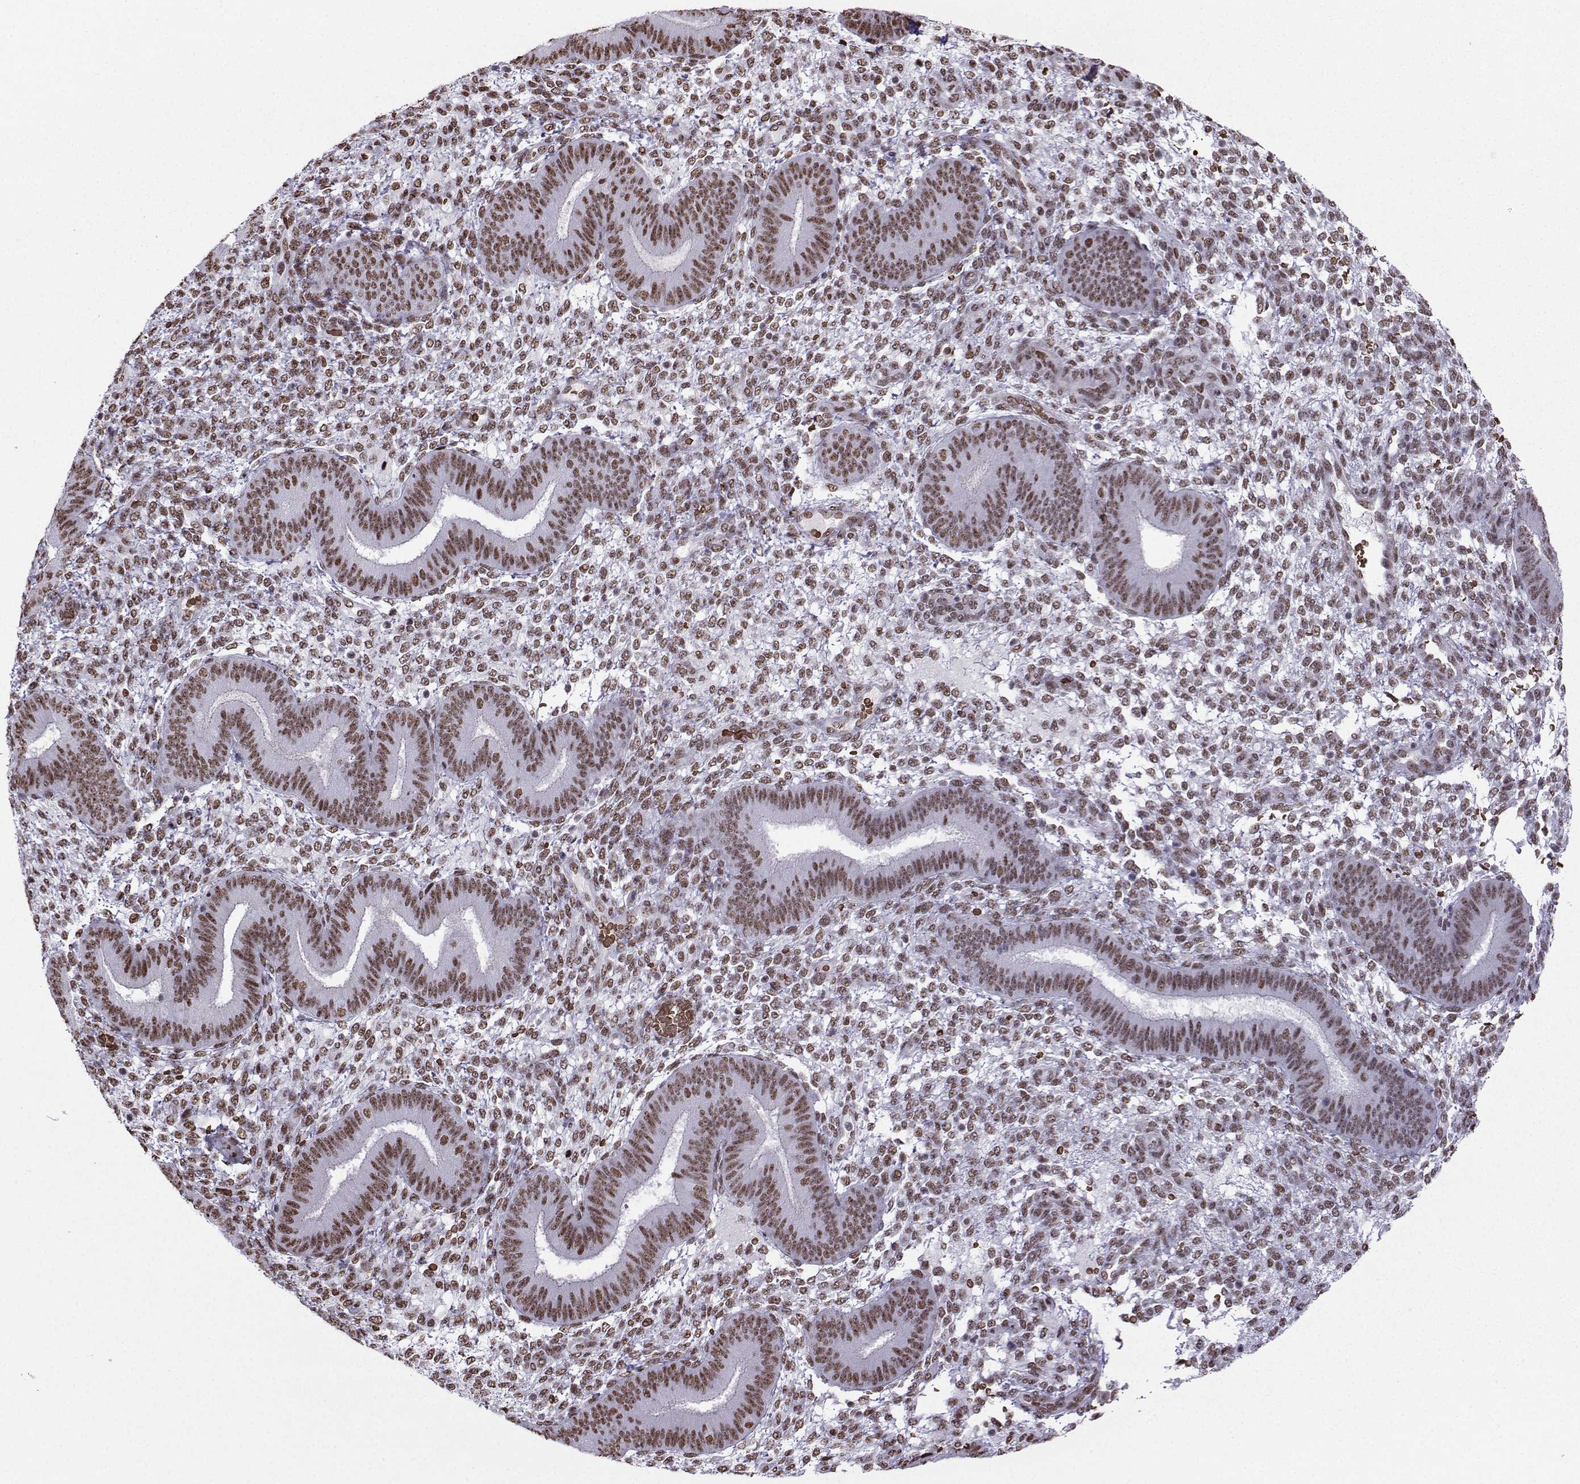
{"staining": {"intensity": "moderate", "quantity": "25%-75%", "location": "nuclear"}, "tissue": "endometrium", "cell_type": "Cells in endometrial stroma", "image_type": "normal", "snomed": [{"axis": "morphology", "description": "Normal tissue, NOS"}, {"axis": "topography", "description": "Endometrium"}], "caption": "An immunohistochemistry photomicrograph of benign tissue is shown. Protein staining in brown shows moderate nuclear positivity in endometrium within cells in endometrial stroma.", "gene": "CCNK", "patient": {"sex": "female", "age": 39}}